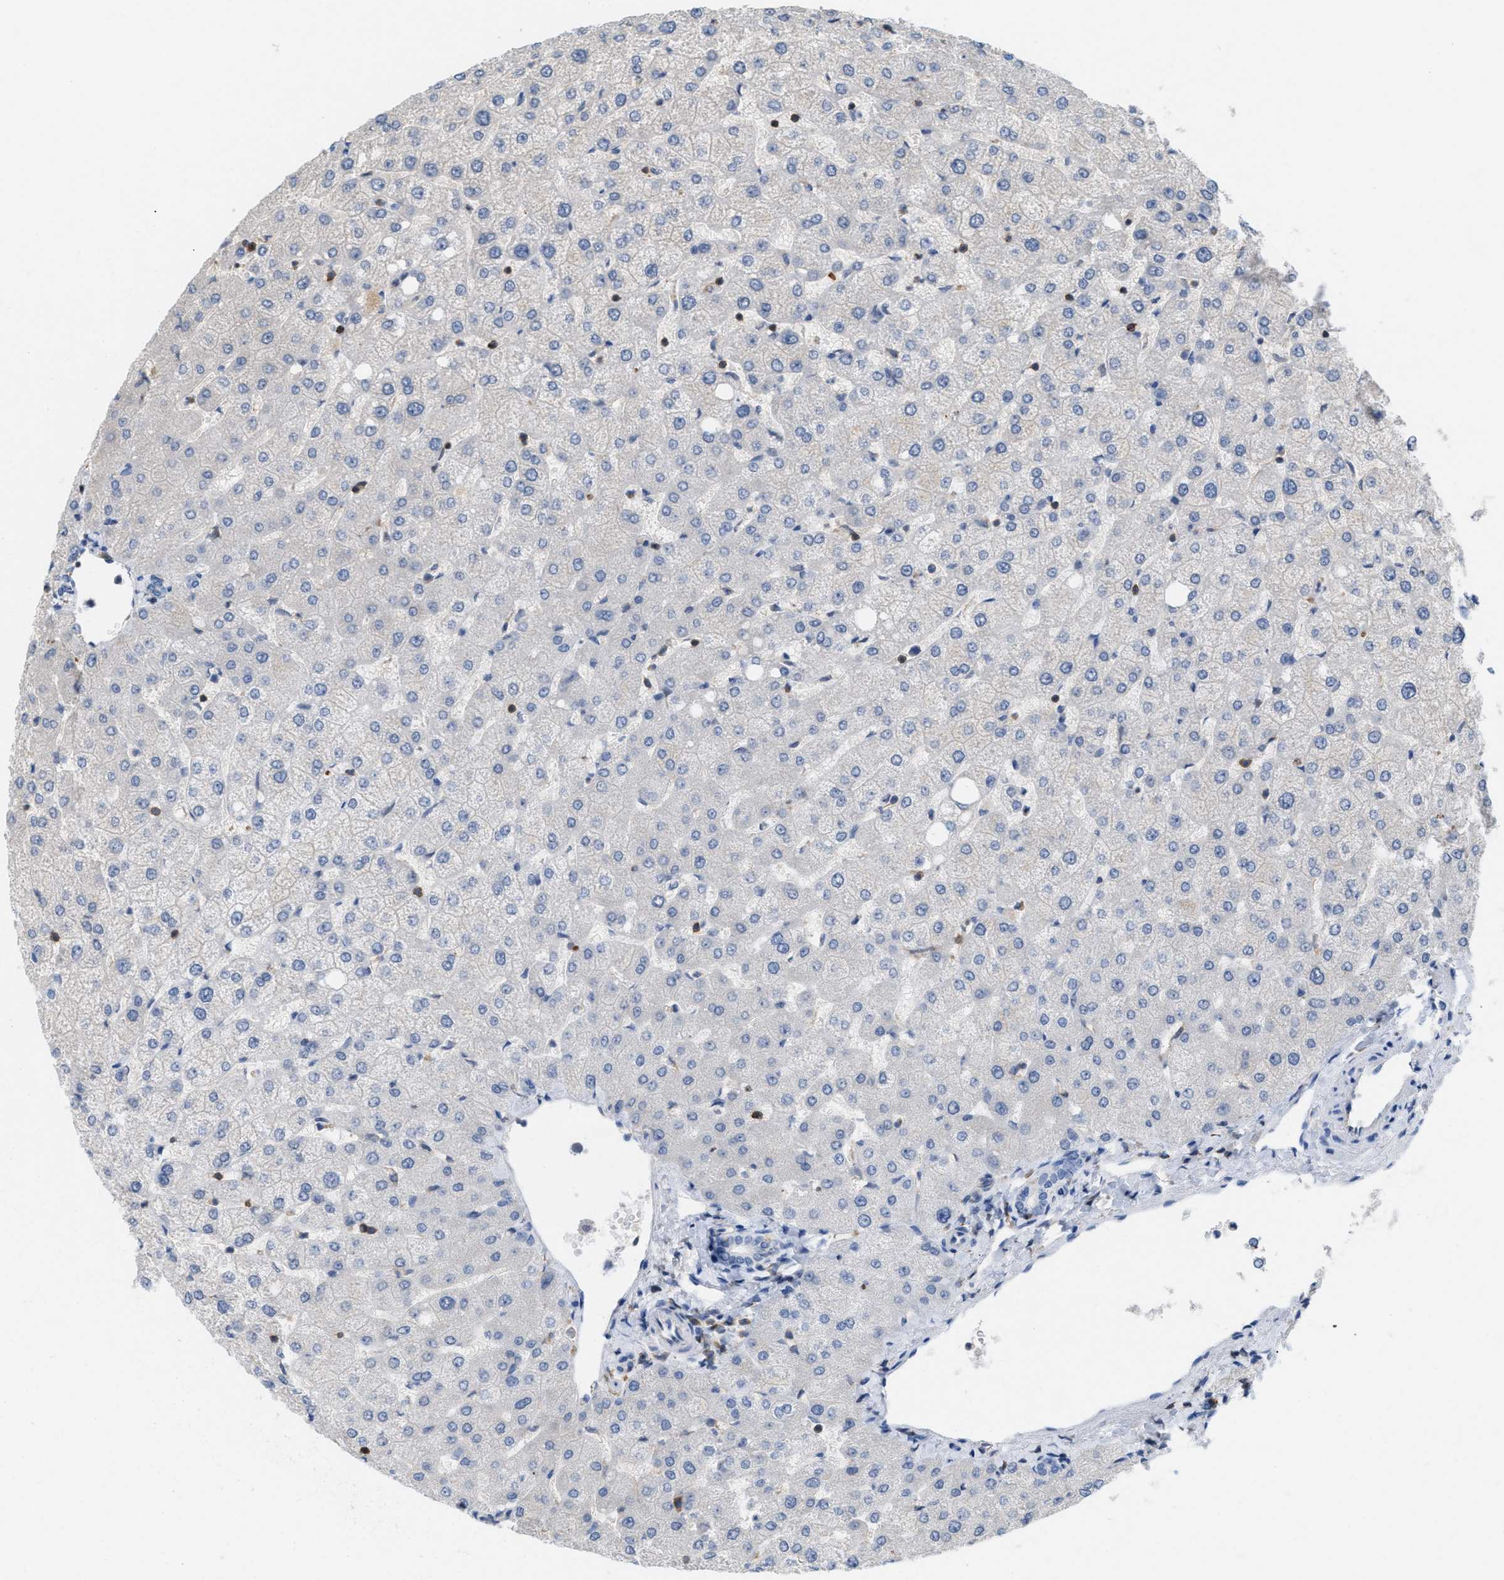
{"staining": {"intensity": "negative", "quantity": "none", "location": "none"}, "tissue": "liver", "cell_type": "Cholangiocytes", "image_type": "normal", "snomed": [{"axis": "morphology", "description": "Normal tissue, NOS"}, {"axis": "topography", "description": "Liver"}], "caption": "Liver stained for a protein using IHC reveals no expression cholangiocytes.", "gene": "IL16", "patient": {"sex": "female", "age": 54}}